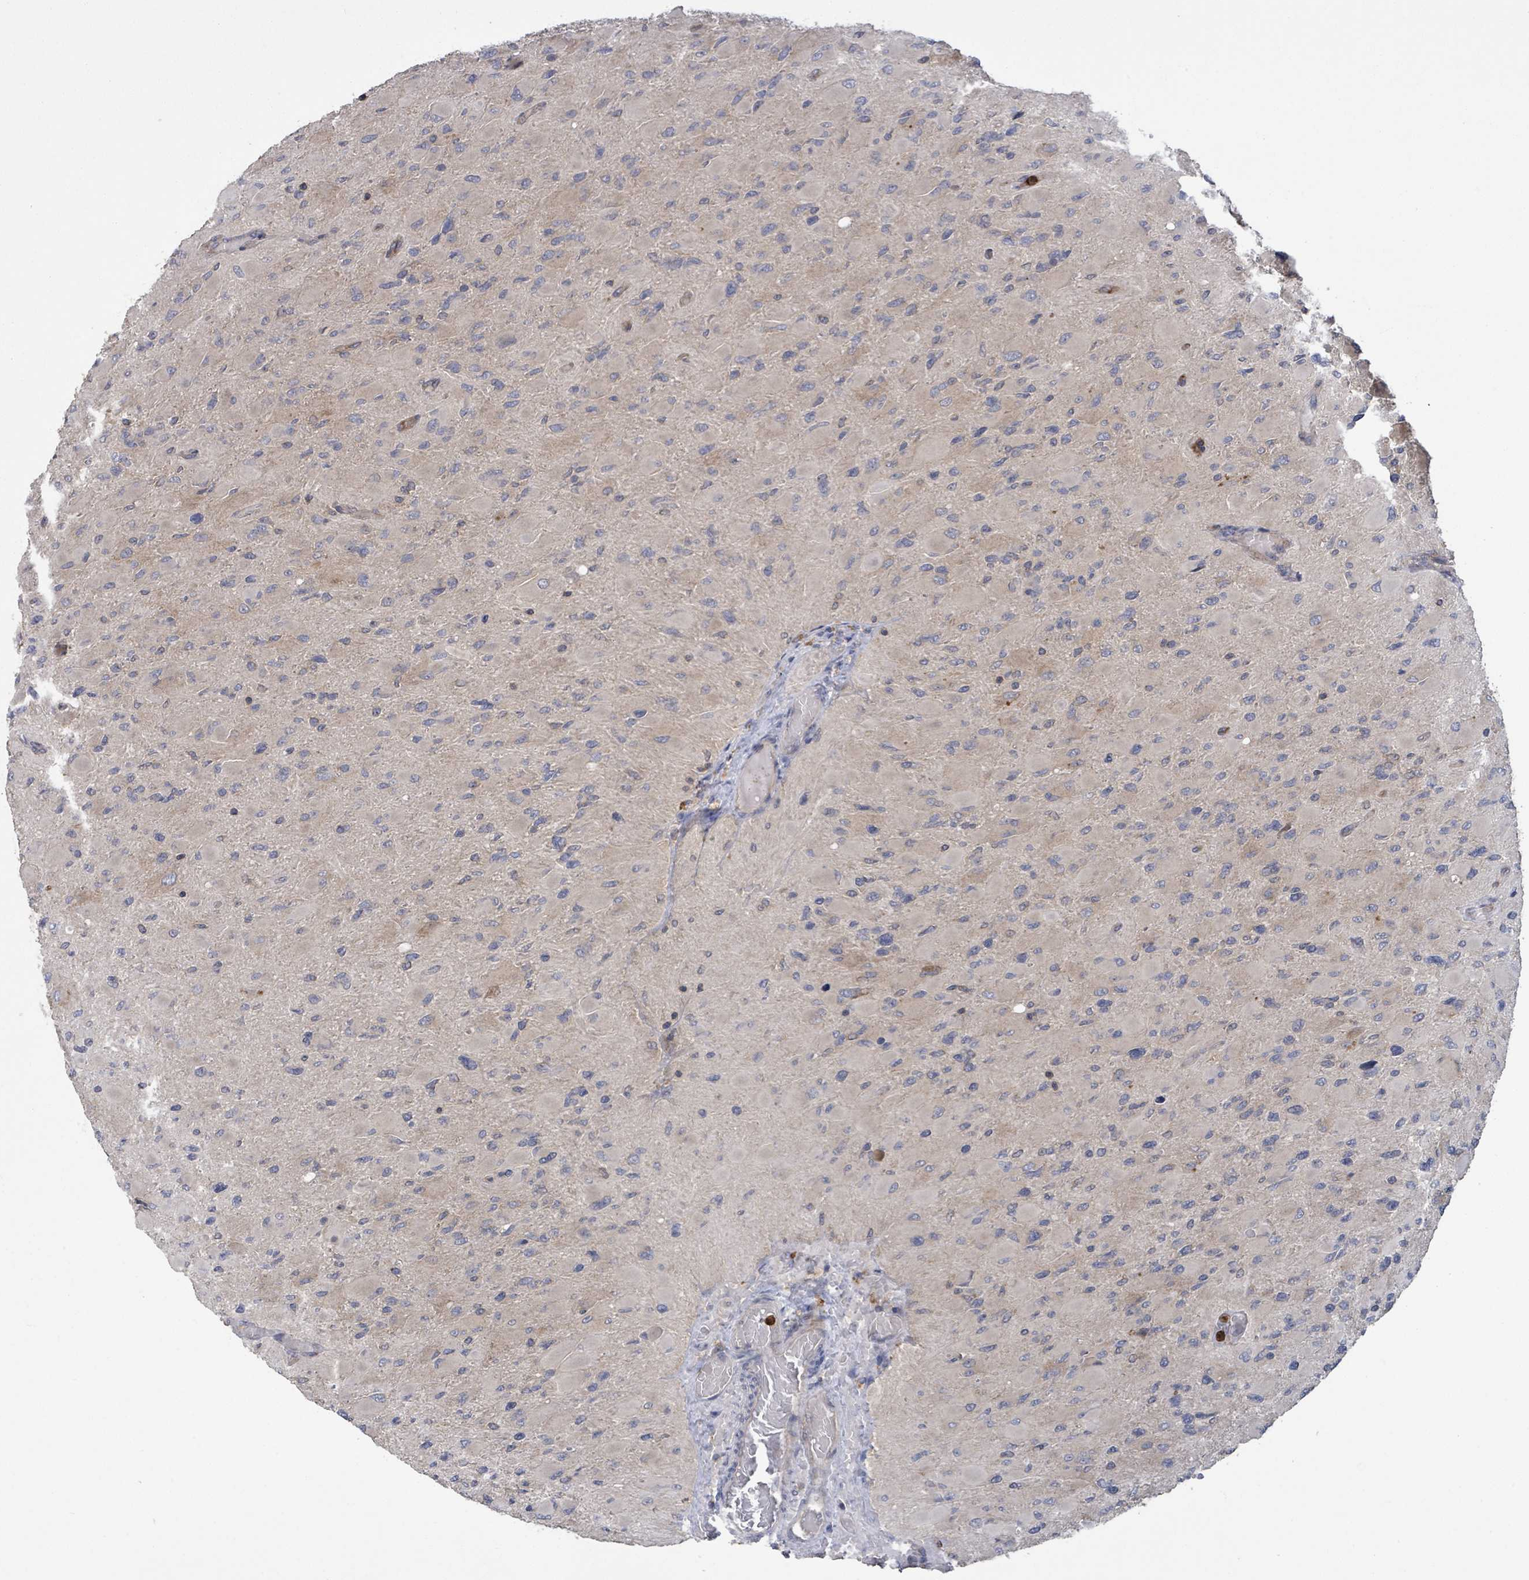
{"staining": {"intensity": "weak", "quantity": "25%-75%", "location": "cytoplasmic/membranous"}, "tissue": "glioma", "cell_type": "Tumor cells", "image_type": "cancer", "snomed": [{"axis": "morphology", "description": "Glioma, malignant, High grade"}, {"axis": "topography", "description": "Cerebral cortex"}], "caption": "Brown immunohistochemical staining in malignant high-grade glioma demonstrates weak cytoplasmic/membranous staining in approximately 25%-75% of tumor cells.", "gene": "SERPINE3", "patient": {"sex": "female", "age": 36}}